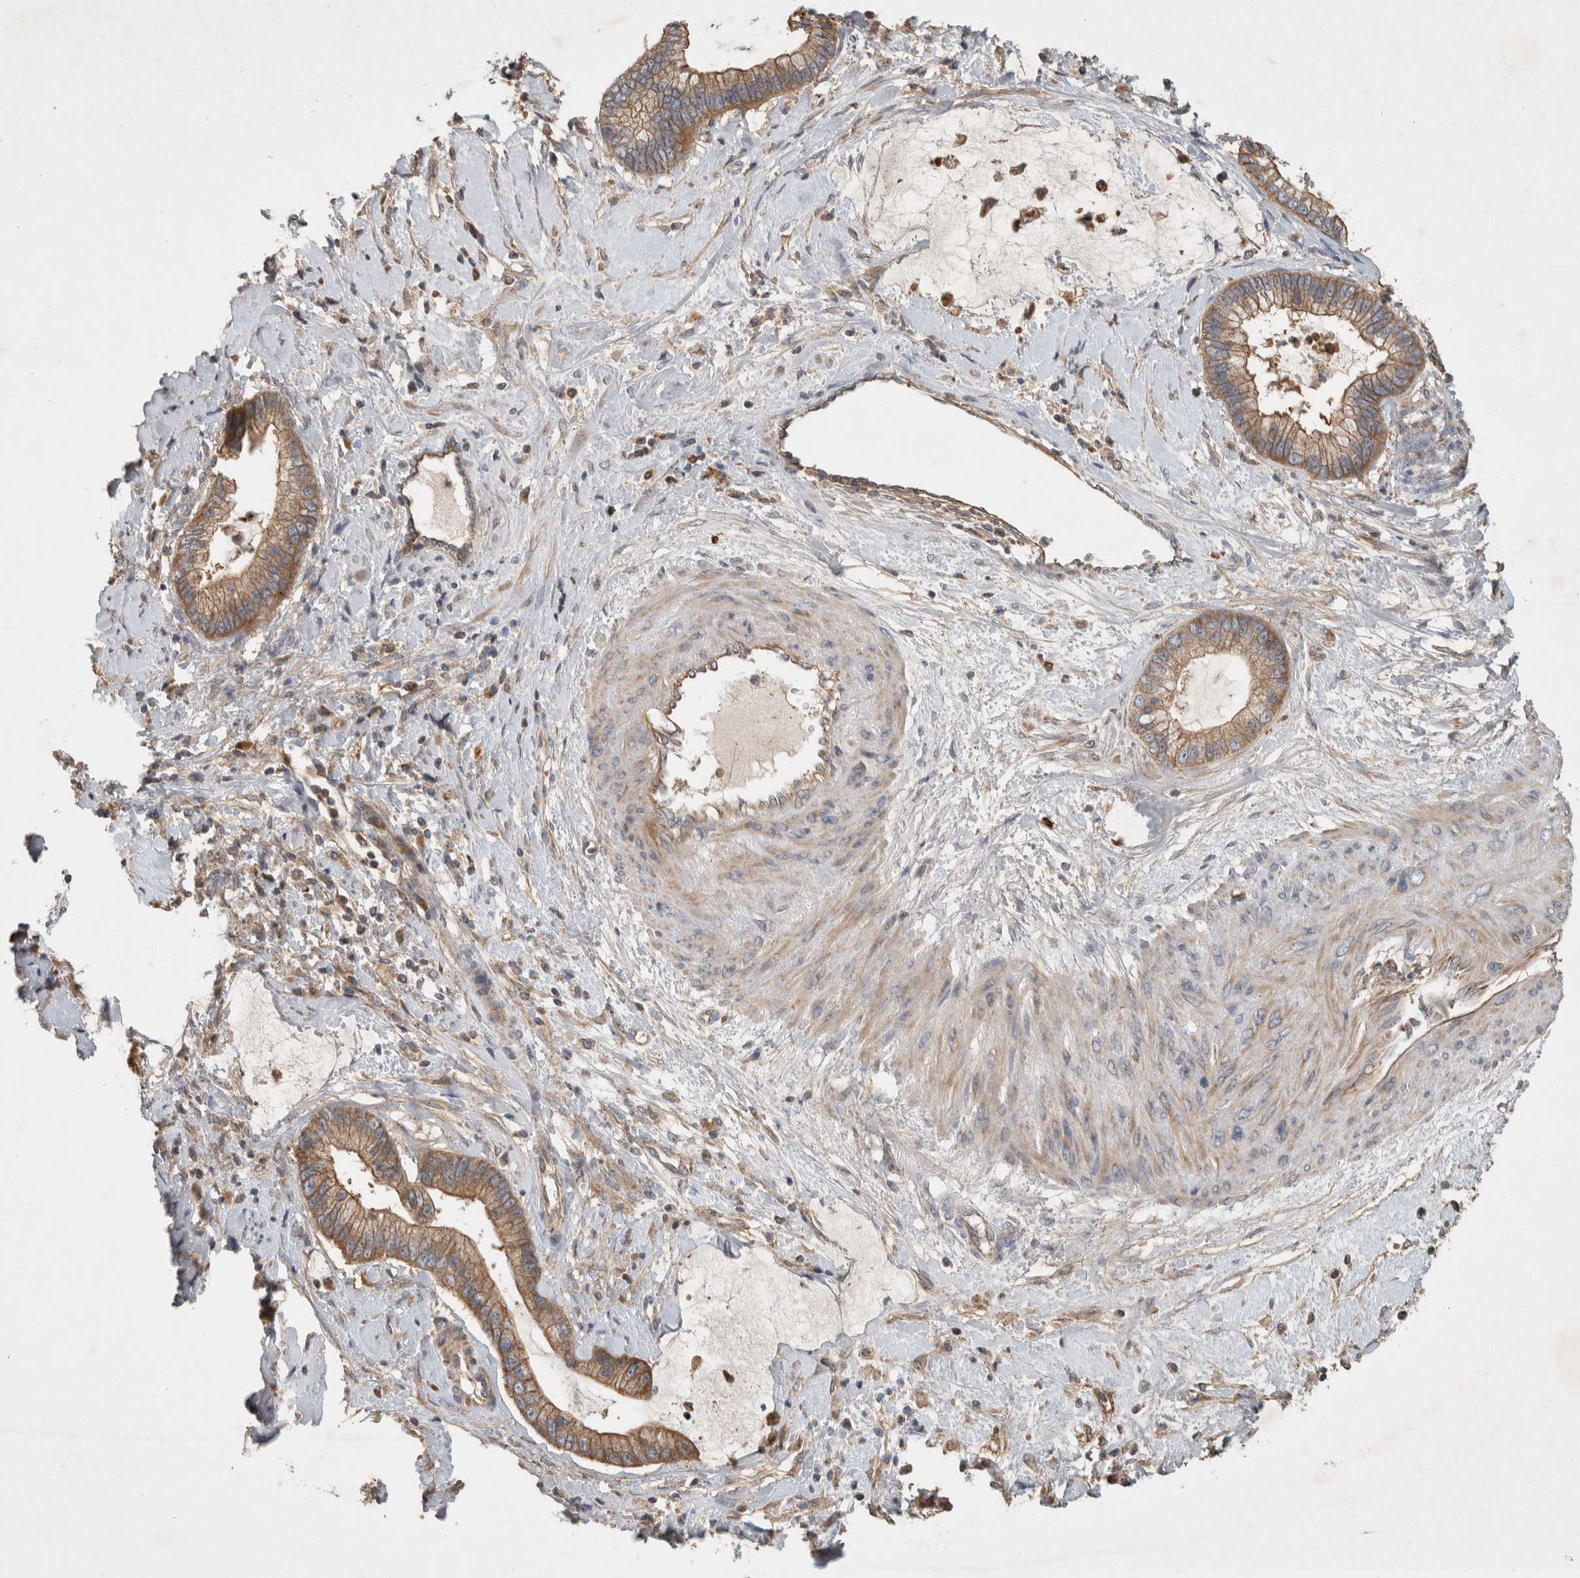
{"staining": {"intensity": "moderate", "quantity": ">75%", "location": "cytoplasmic/membranous"}, "tissue": "cervical cancer", "cell_type": "Tumor cells", "image_type": "cancer", "snomed": [{"axis": "morphology", "description": "Adenocarcinoma, NOS"}, {"axis": "topography", "description": "Cervix"}], "caption": "Immunohistochemical staining of adenocarcinoma (cervical) displays moderate cytoplasmic/membranous protein staining in approximately >75% of tumor cells.", "gene": "SERAC1", "patient": {"sex": "female", "age": 44}}